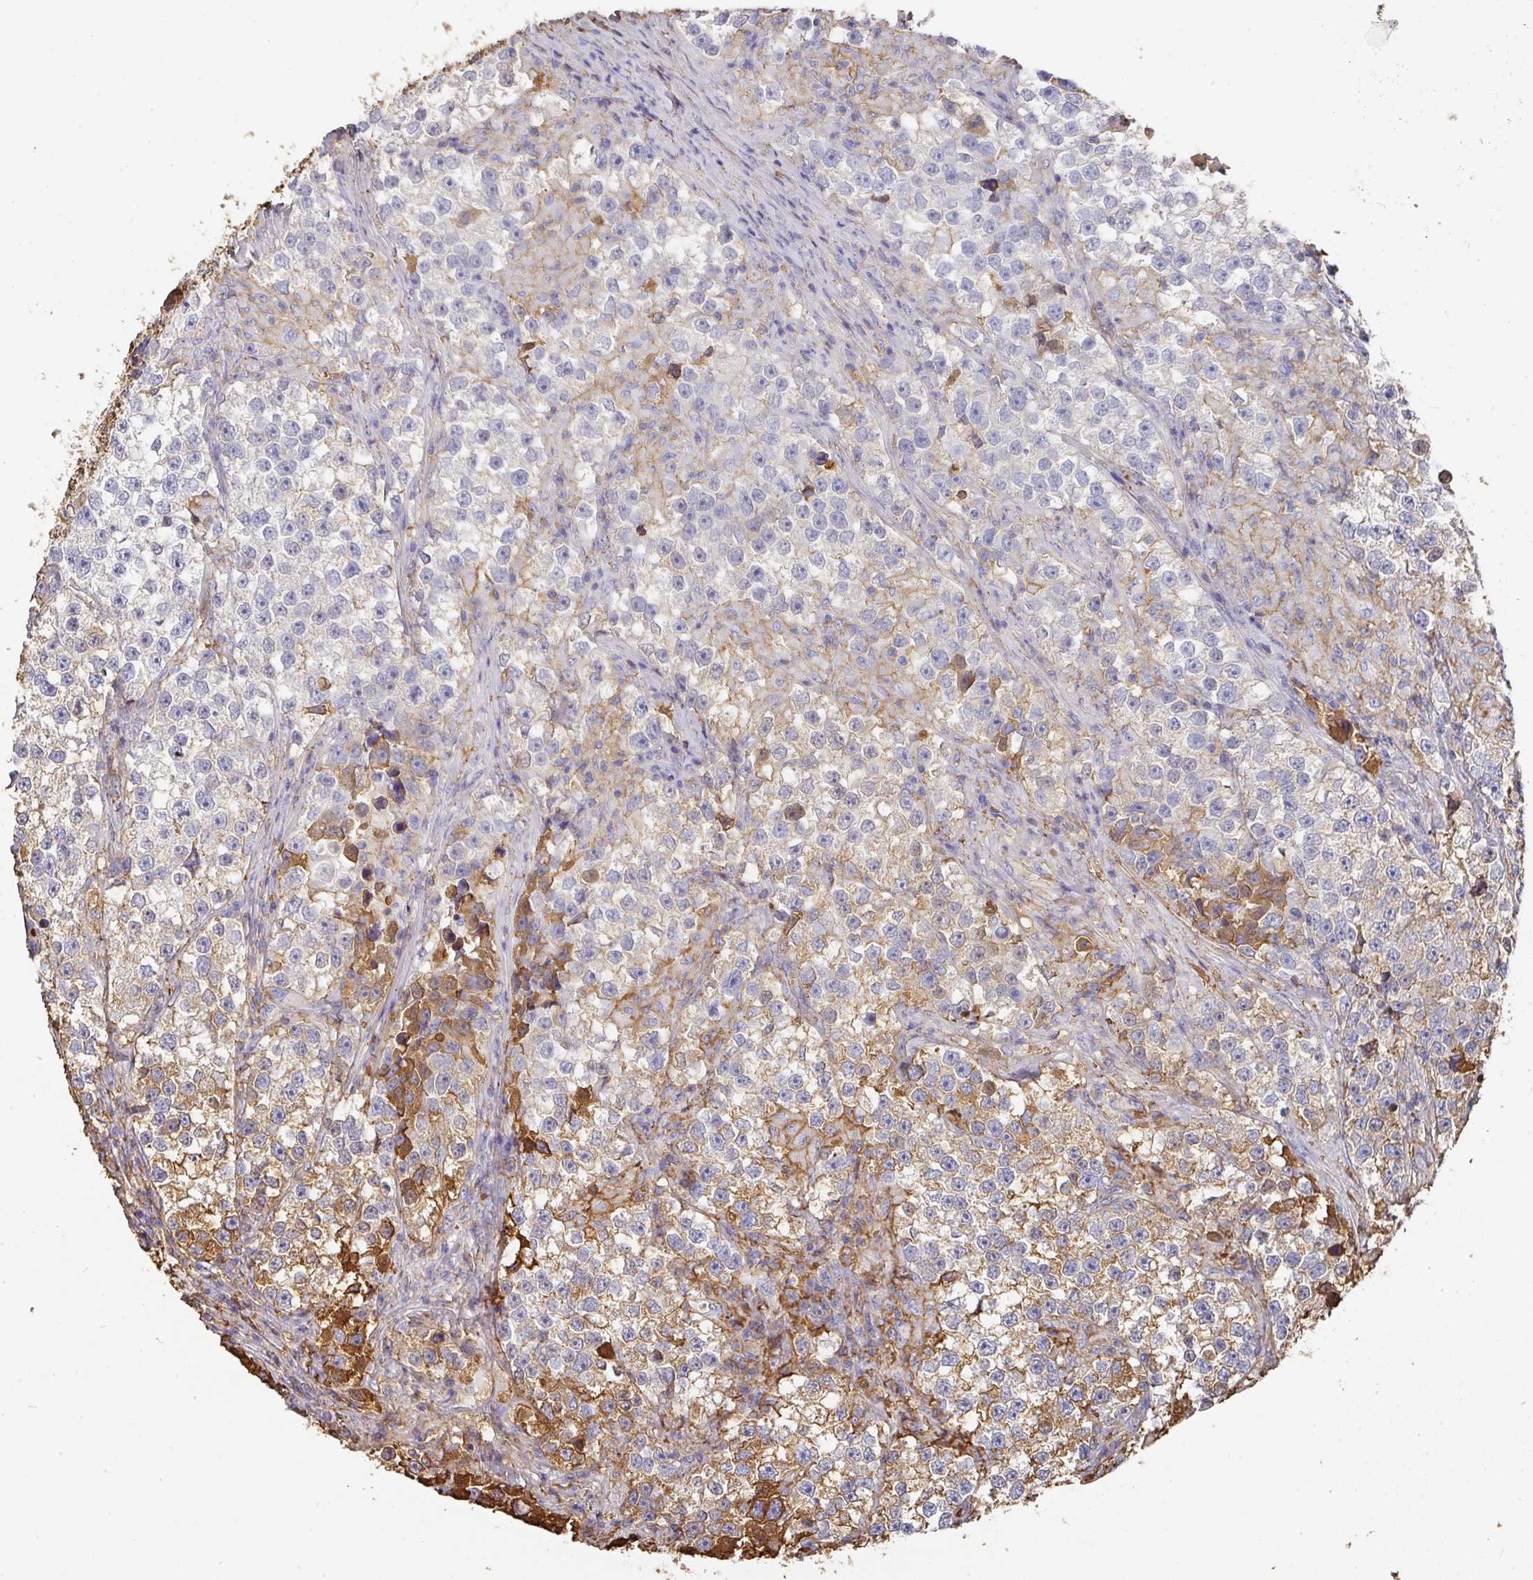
{"staining": {"intensity": "weak", "quantity": "<25%", "location": "cytoplasmic/membranous"}, "tissue": "testis cancer", "cell_type": "Tumor cells", "image_type": "cancer", "snomed": [{"axis": "morphology", "description": "Seminoma, NOS"}, {"axis": "topography", "description": "Testis"}], "caption": "Immunohistochemistry photomicrograph of testis cancer stained for a protein (brown), which displays no positivity in tumor cells.", "gene": "ALB", "patient": {"sex": "male", "age": 46}}